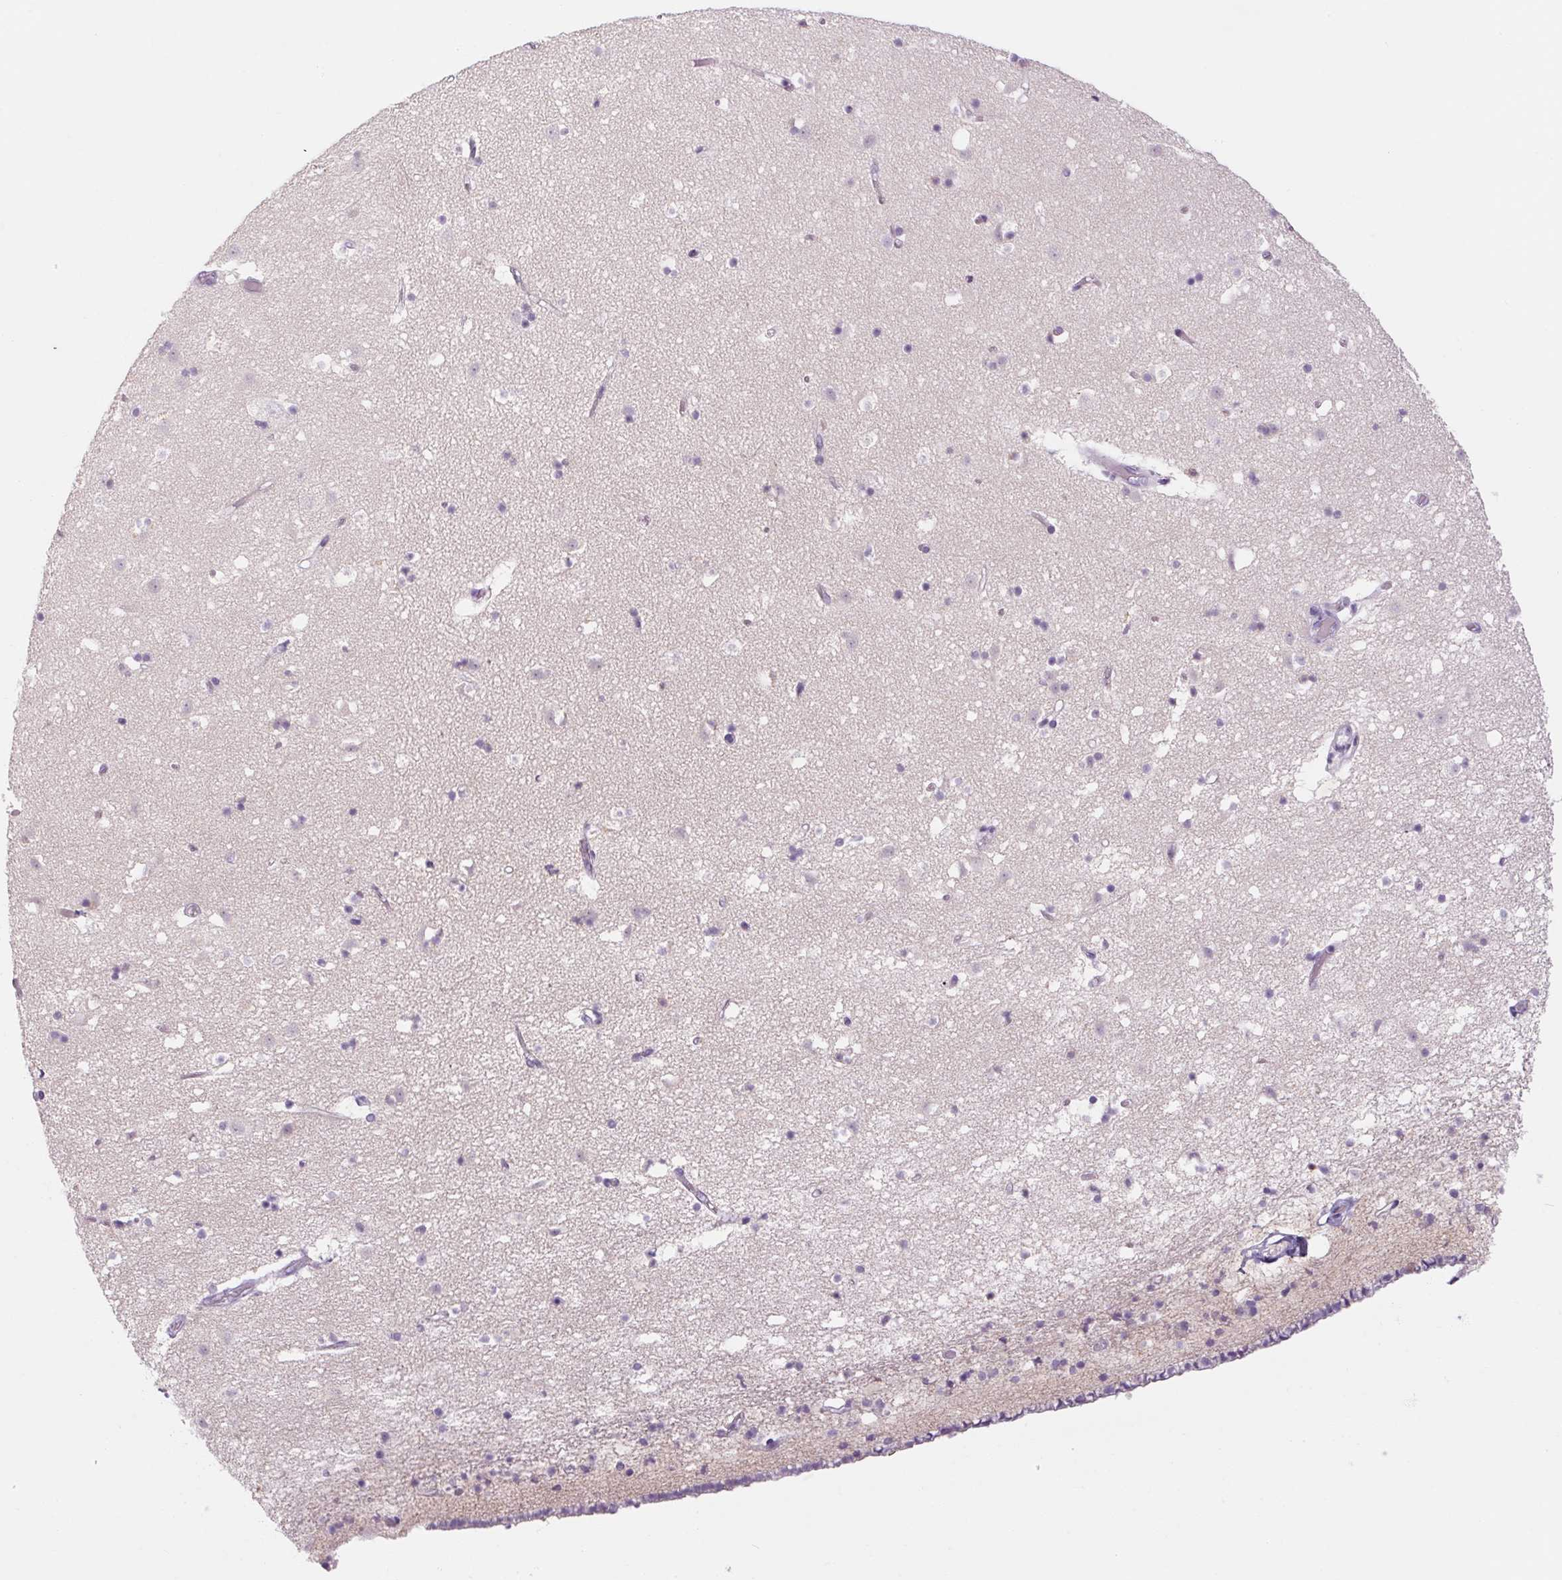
{"staining": {"intensity": "negative", "quantity": "none", "location": "none"}, "tissue": "caudate", "cell_type": "Glial cells", "image_type": "normal", "snomed": [{"axis": "morphology", "description": "Normal tissue, NOS"}, {"axis": "topography", "description": "Lateral ventricle wall"}], "caption": "Immunohistochemical staining of normal caudate demonstrates no significant positivity in glial cells. (Brightfield microscopy of DAB immunohistochemistry at high magnification).", "gene": "RPTN", "patient": {"sex": "female", "age": 42}}